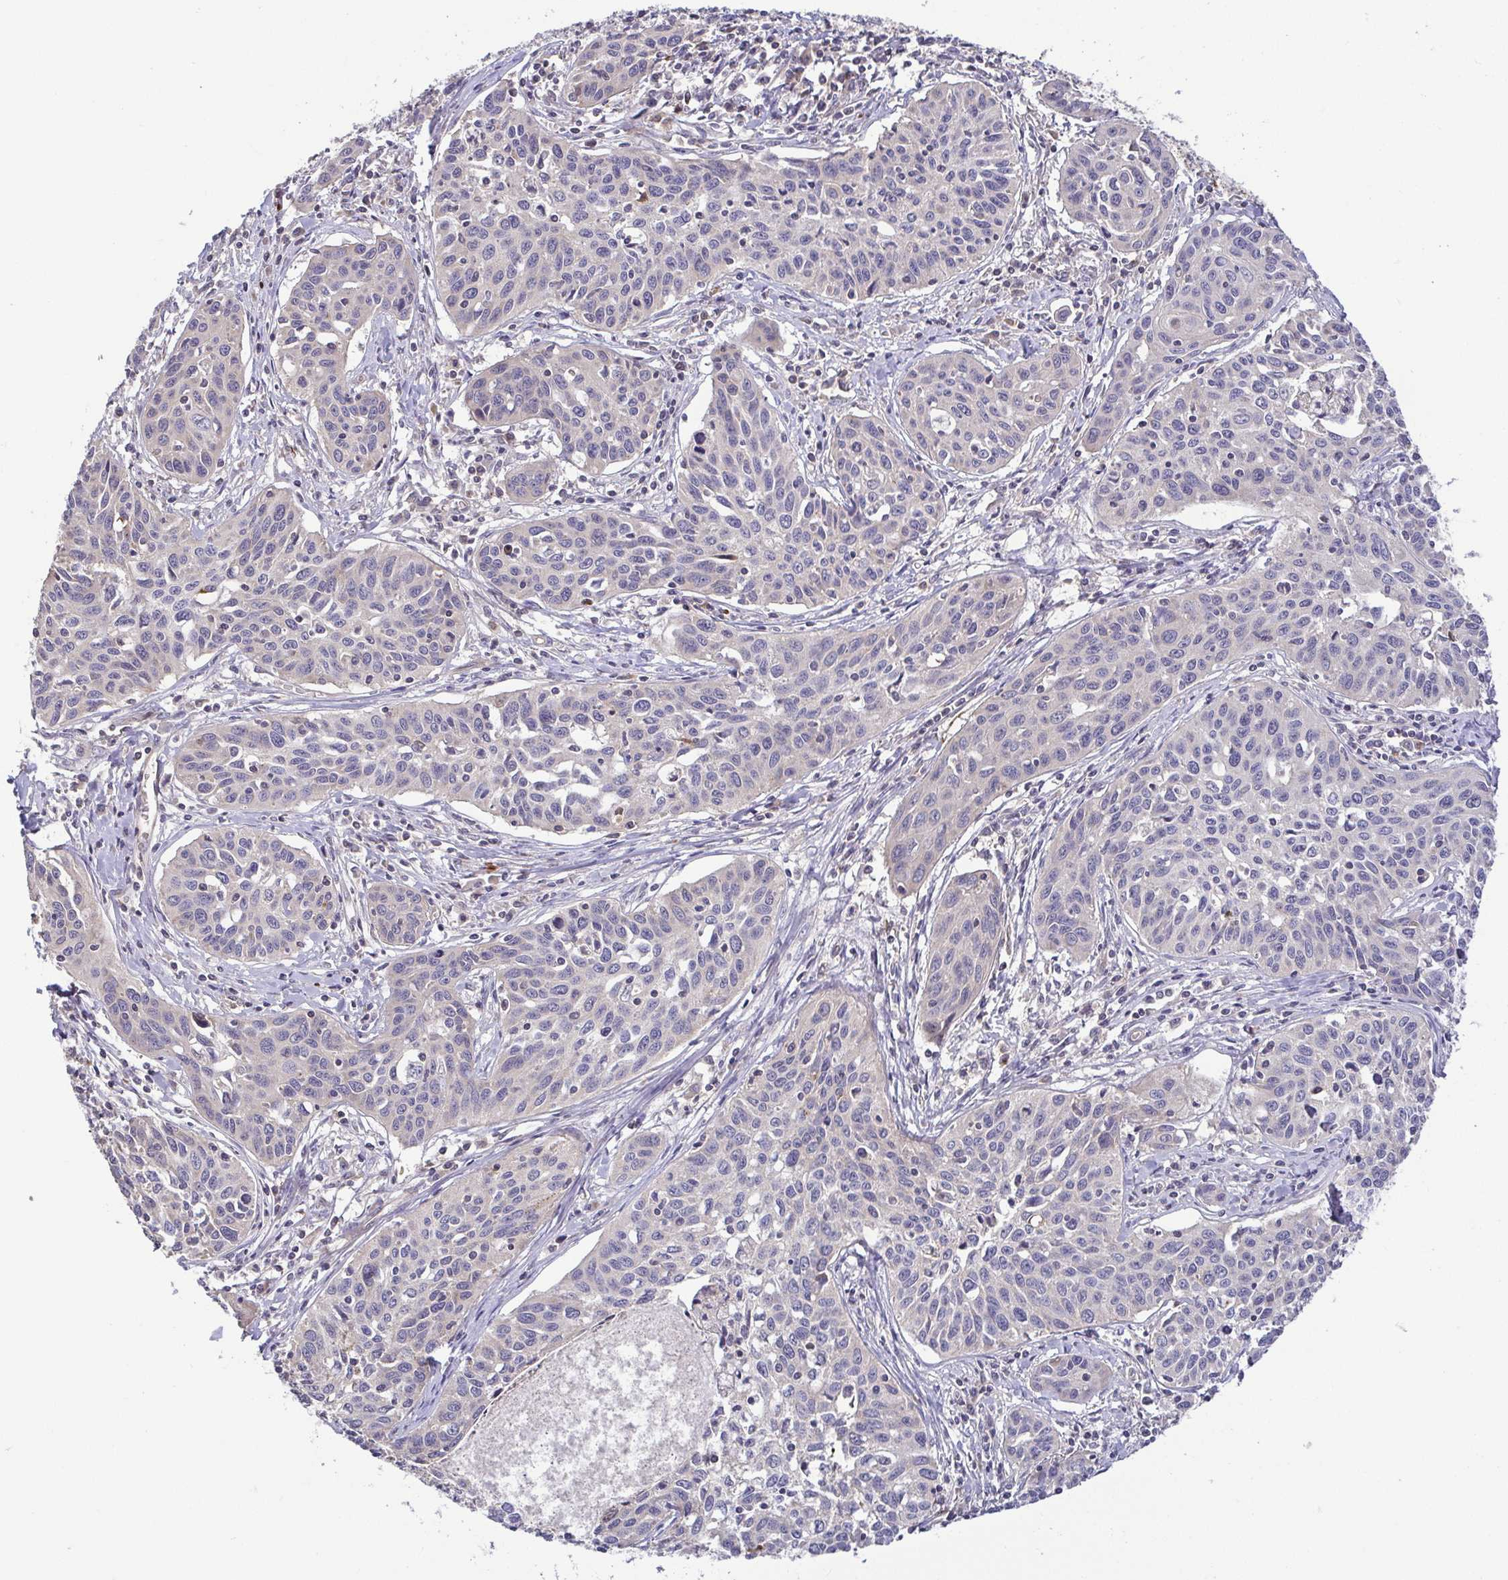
{"staining": {"intensity": "negative", "quantity": "none", "location": "none"}, "tissue": "cervical cancer", "cell_type": "Tumor cells", "image_type": "cancer", "snomed": [{"axis": "morphology", "description": "Squamous cell carcinoma, NOS"}, {"axis": "topography", "description": "Cervix"}], "caption": "Immunohistochemical staining of human cervical cancer (squamous cell carcinoma) reveals no significant staining in tumor cells.", "gene": "OSBPL7", "patient": {"sex": "female", "age": 31}}